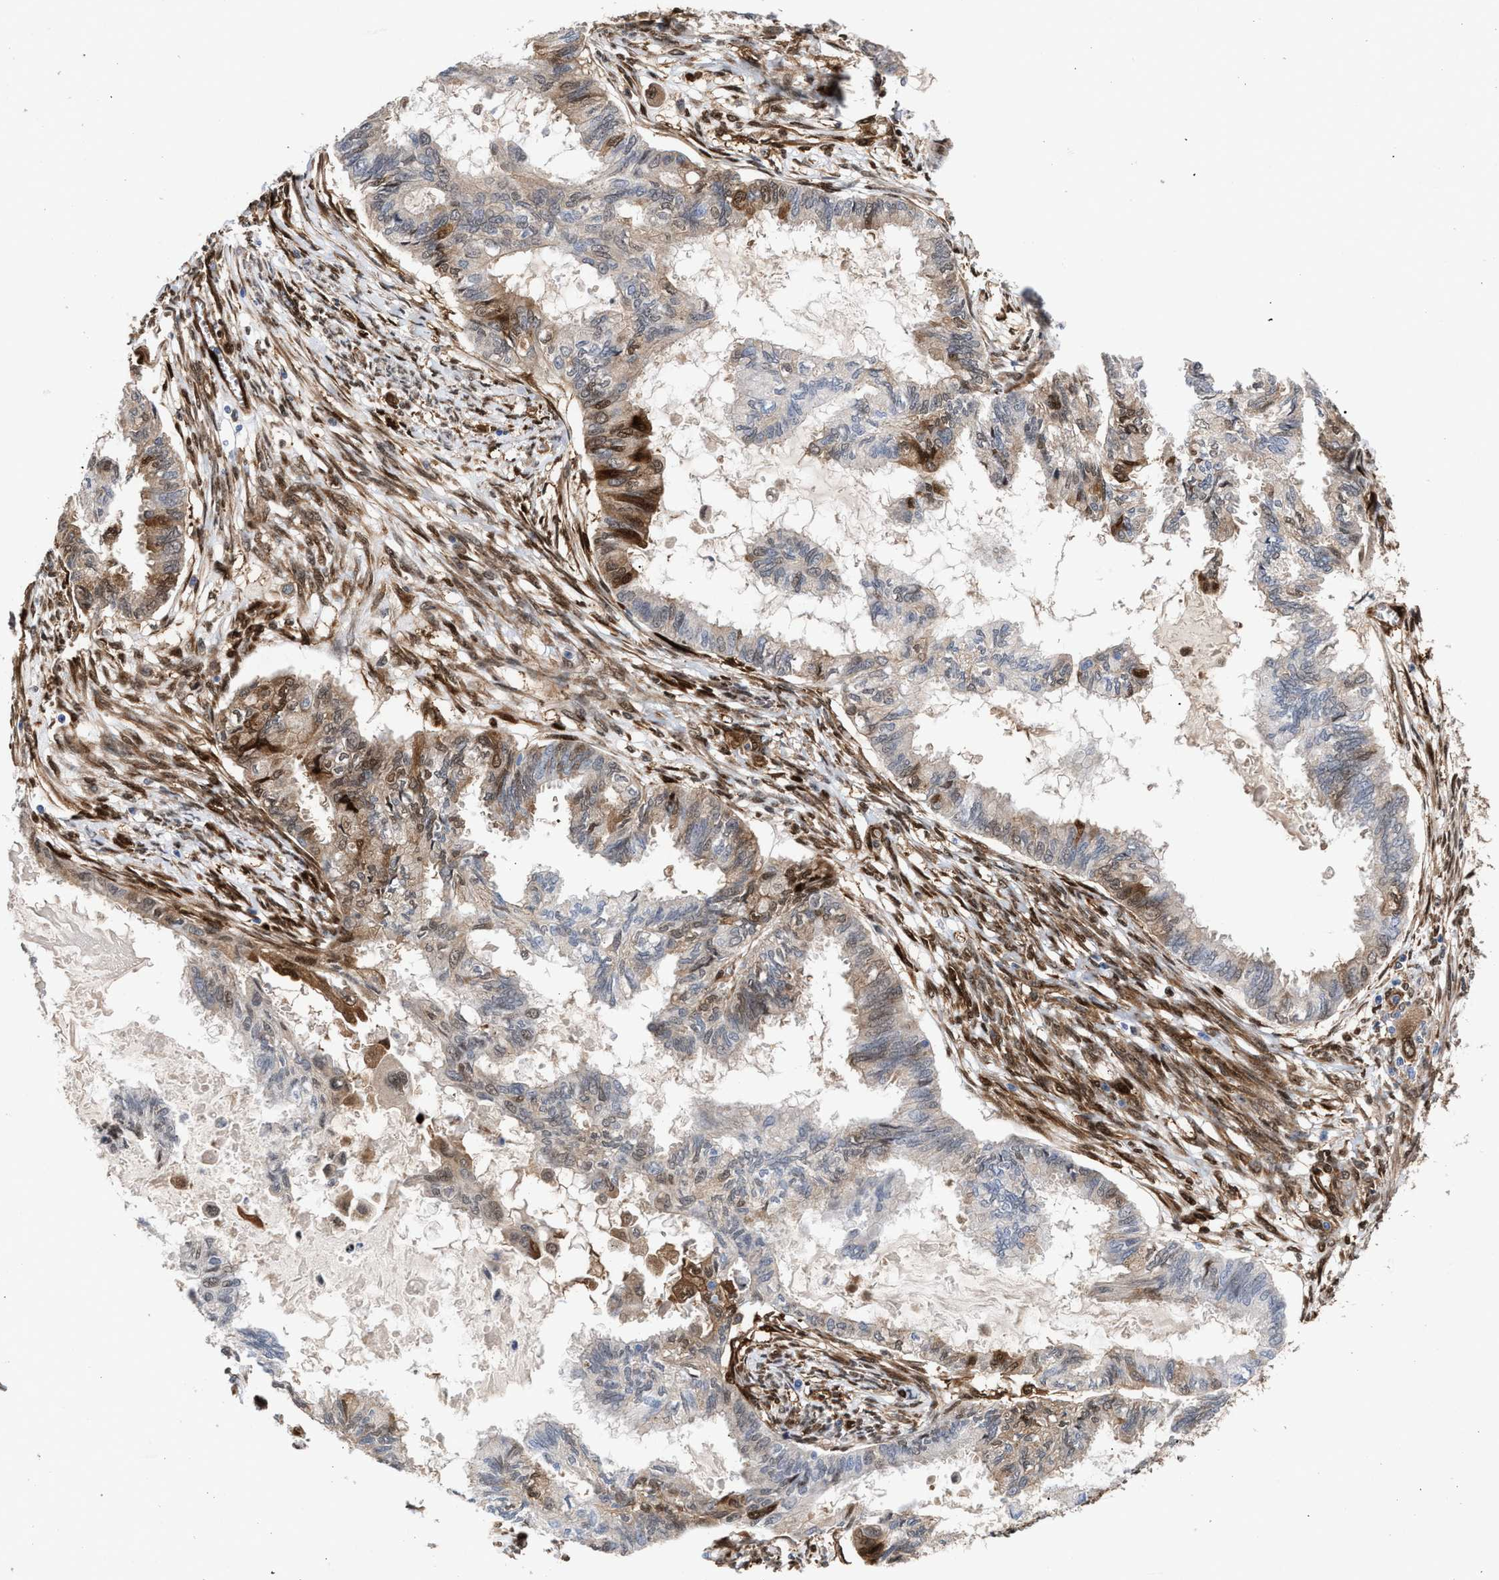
{"staining": {"intensity": "moderate", "quantity": "<25%", "location": "cytoplasmic/membranous,nuclear"}, "tissue": "cervical cancer", "cell_type": "Tumor cells", "image_type": "cancer", "snomed": [{"axis": "morphology", "description": "Normal tissue, NOS"}, {"axis": "morphology", "description": "Adenocarcinoma, NOS"}, {"axis": "topography", "description": "Cervix"}, {"axis": "topography", "description": "Endometrium"}], "caption": "DAB immunohistochemical staining of human cervical cancer (adenocarcinoma) reveals moderate cytoplasmic/membranous and nuclear protein positivity in approximately <25% of tumor cells. (Stains: DAB (3,3'-diaminobenzidine) in brown, nuclei in blue, Microscopy: brightfield microscopy at high magnification).", "gene": "TP53I3", "patient": {"sex": "female", "age": 86}}